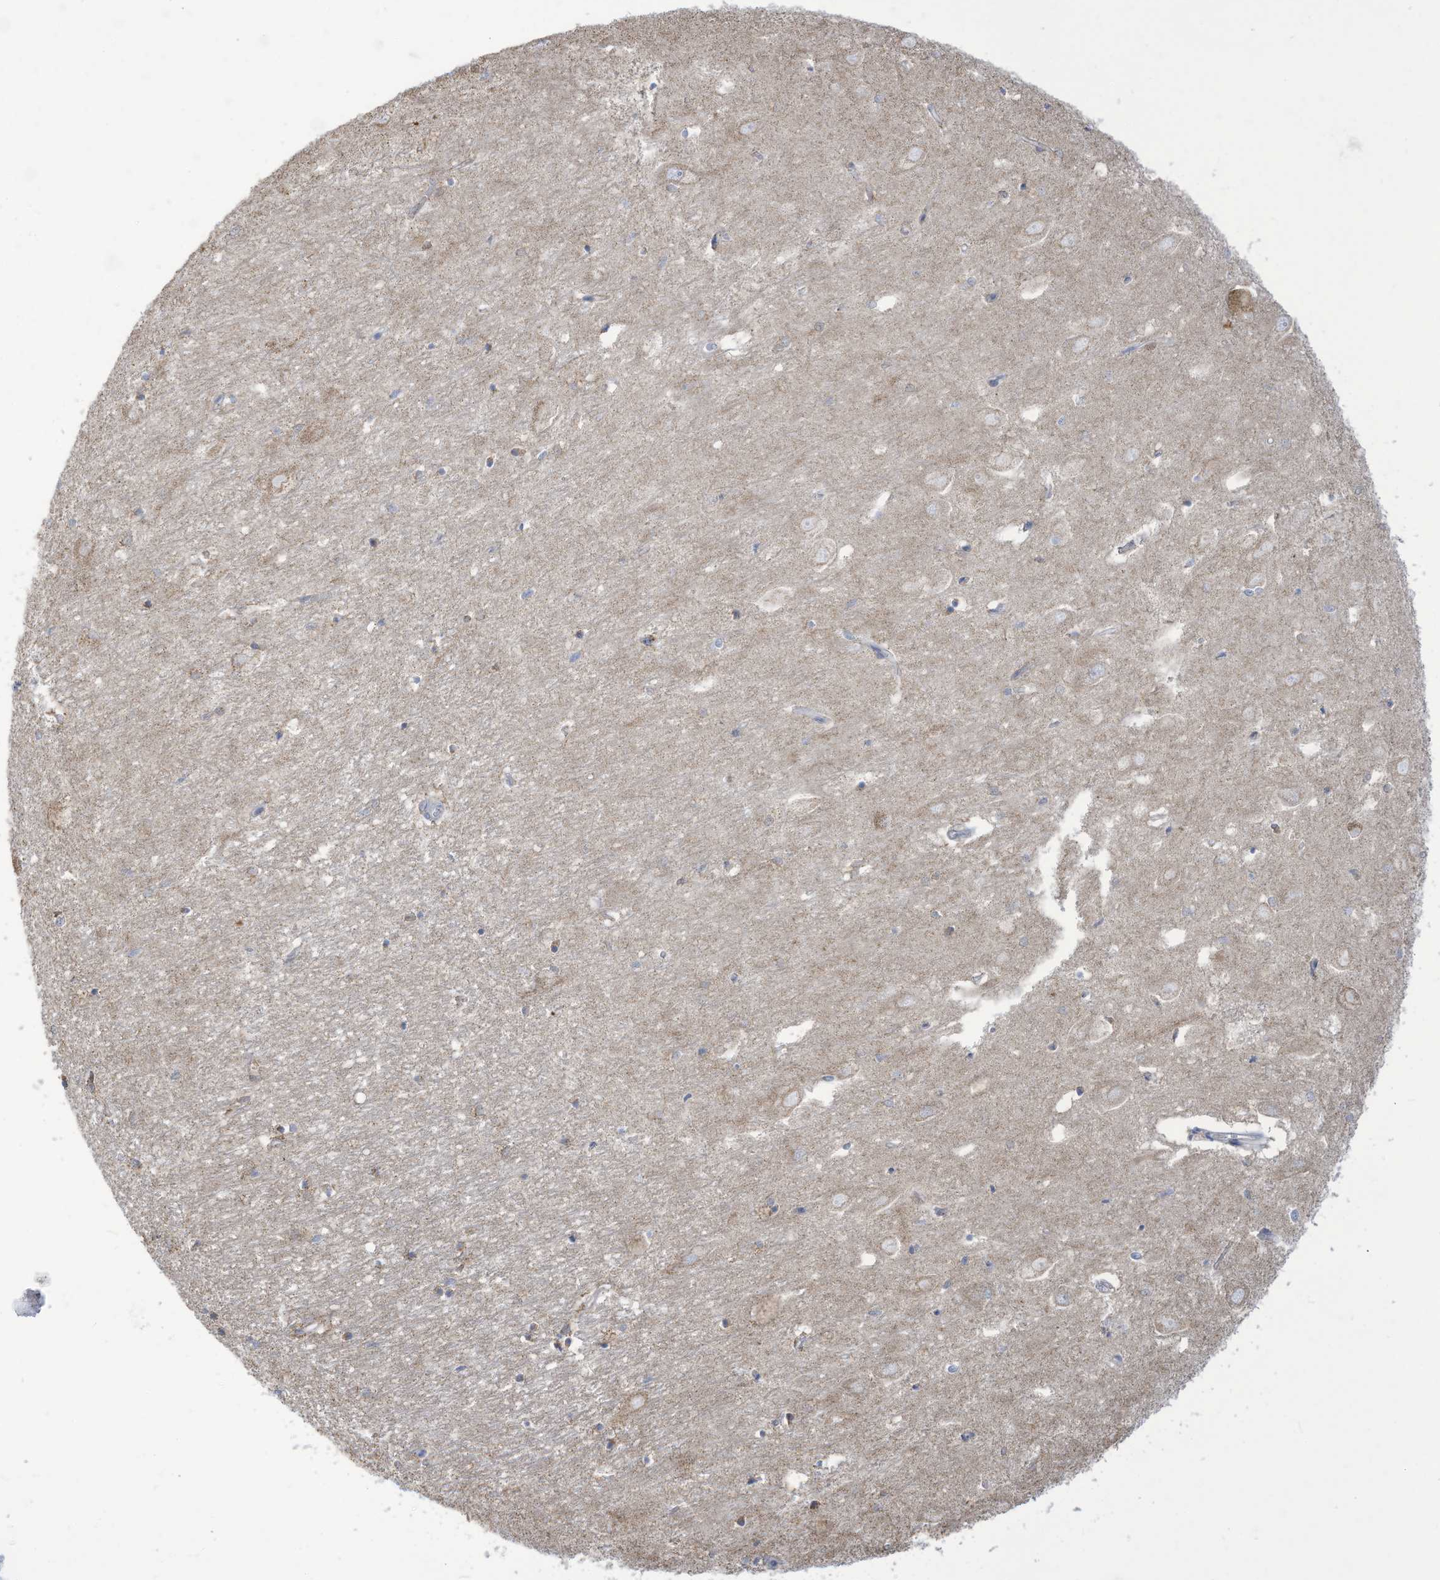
{"staining": {"intensity": "negative", "quantity": "none", "location": "none"}, "tissue": "hippocampus", "cell_type": "Glial cells", "image_type": "normal", "snomed": [{"axis": "morphology", "description": "Normal tissue, NOS"}, {"axis": "topography", "description": "Hippocampus"}], "caption": "There is no significant staining in glial cells of hippocampus. (Stains: DAB immunohistochemistry (IHC) with hematoxylin counter stain, Microscopy: brightfield microscopy at high magnification).", "gene": "NLN", "patient": {"sex": "female", "age": 64}}